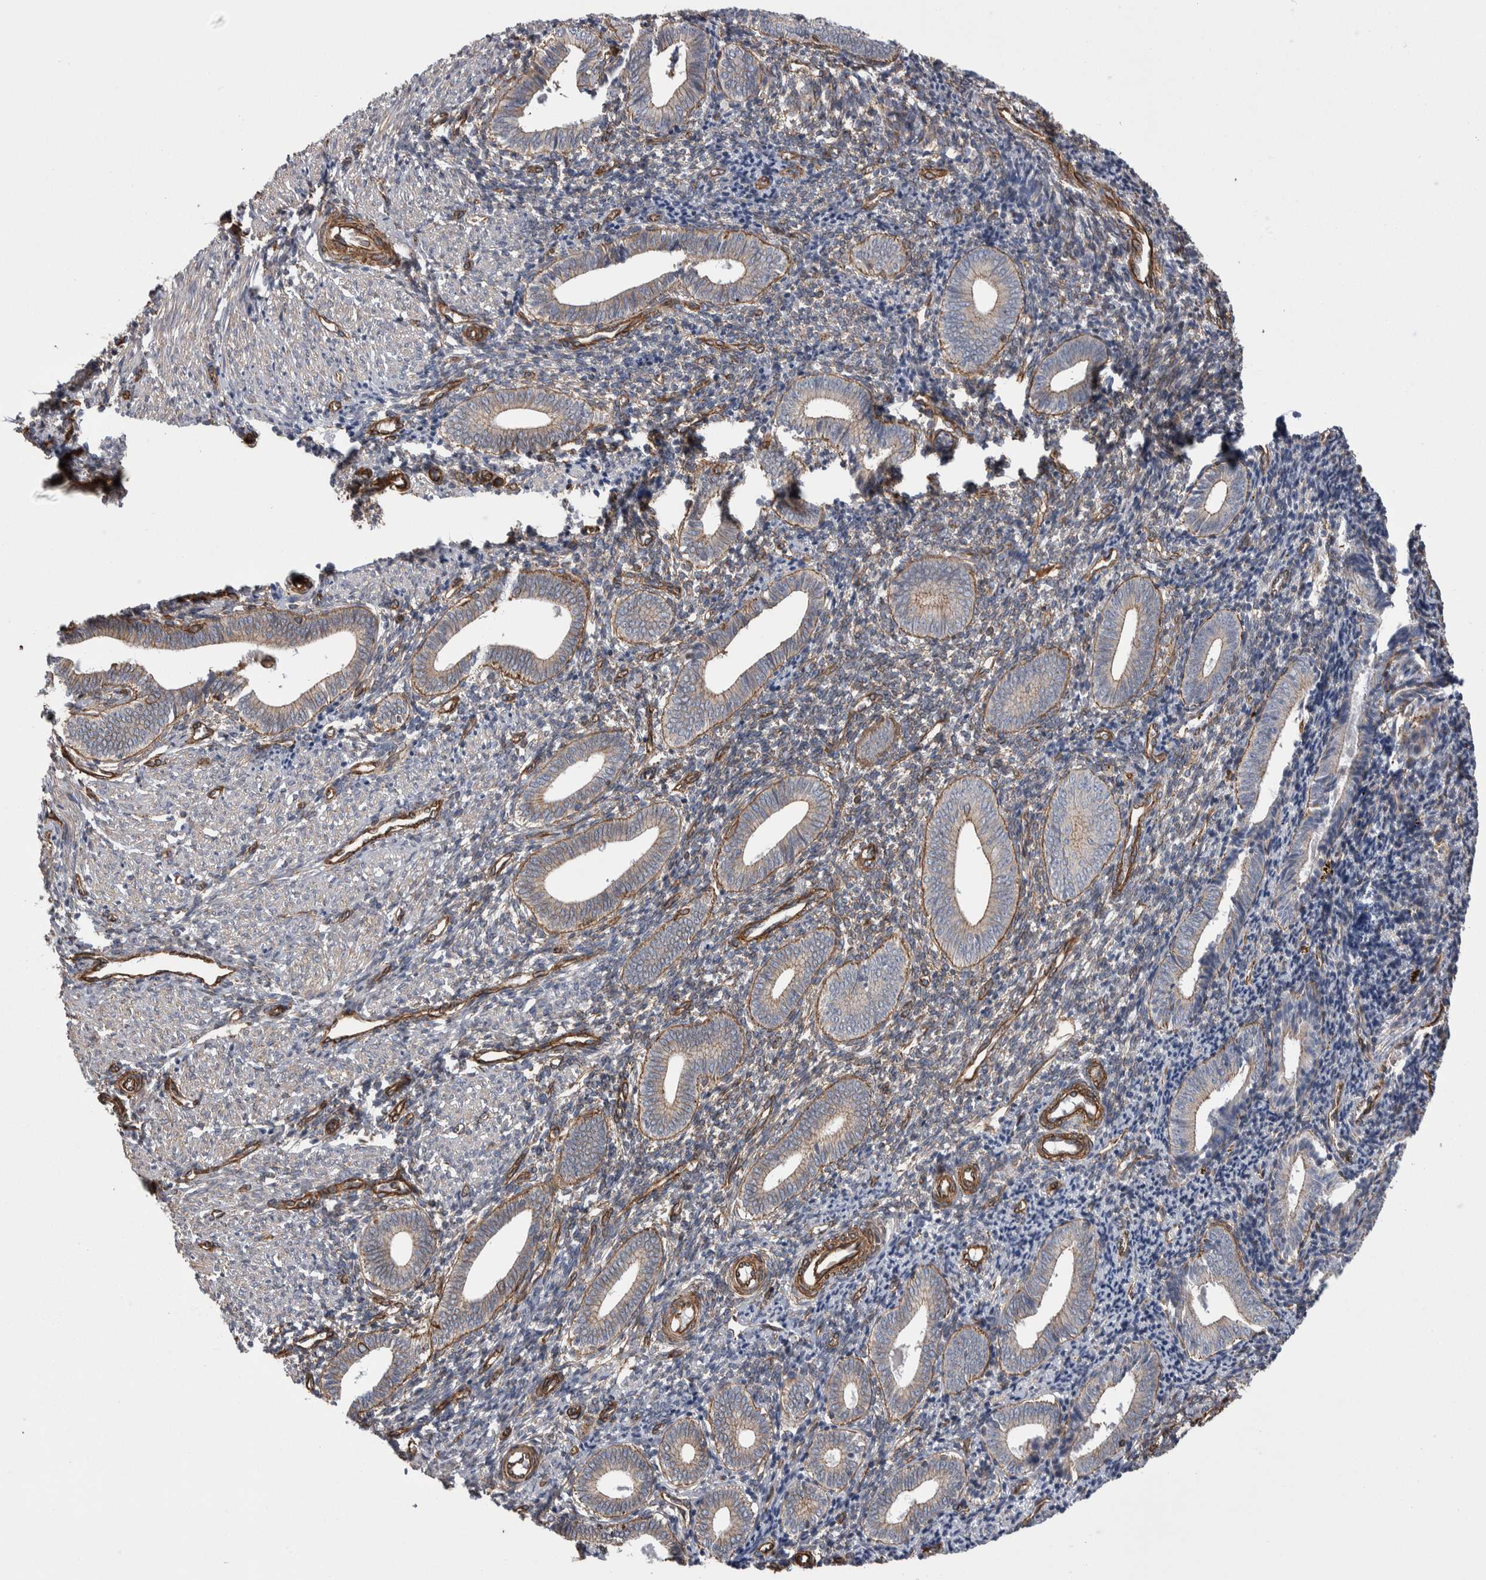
{"staining": {"intensity": "strong", "quantity": "25%-75%", "location": "cytoplasmic/membranous"}, "tissue": "endometrium", "cell_type": "Cells in endometrial stroma", "image_type": "normal", "snomed": [{"axis": "morphology", "description": "Normal tissue, NOS"}, {"axis": "topography", "description": "Uterus"}, {"axis": "topography", "description": "Endometrium"}], "caption": "High-magnification brightfield microscopy of normal endometrium stained with DAB (3,3'-diaminobenzidine) (brown) and counterstained with hematoxylin (blue). cells in endometrial stroma exhibit strong cytoplasmic/membranous expression is identified in approximately25%-75% of cells. The staining was performed using DAB to visualize the protein expression in brown, while the nuclei were stained in blue with hematoxylin (Magnification: 20x).", "gene": "KIF12", "patient": {"sex": "female", "age": 33}}